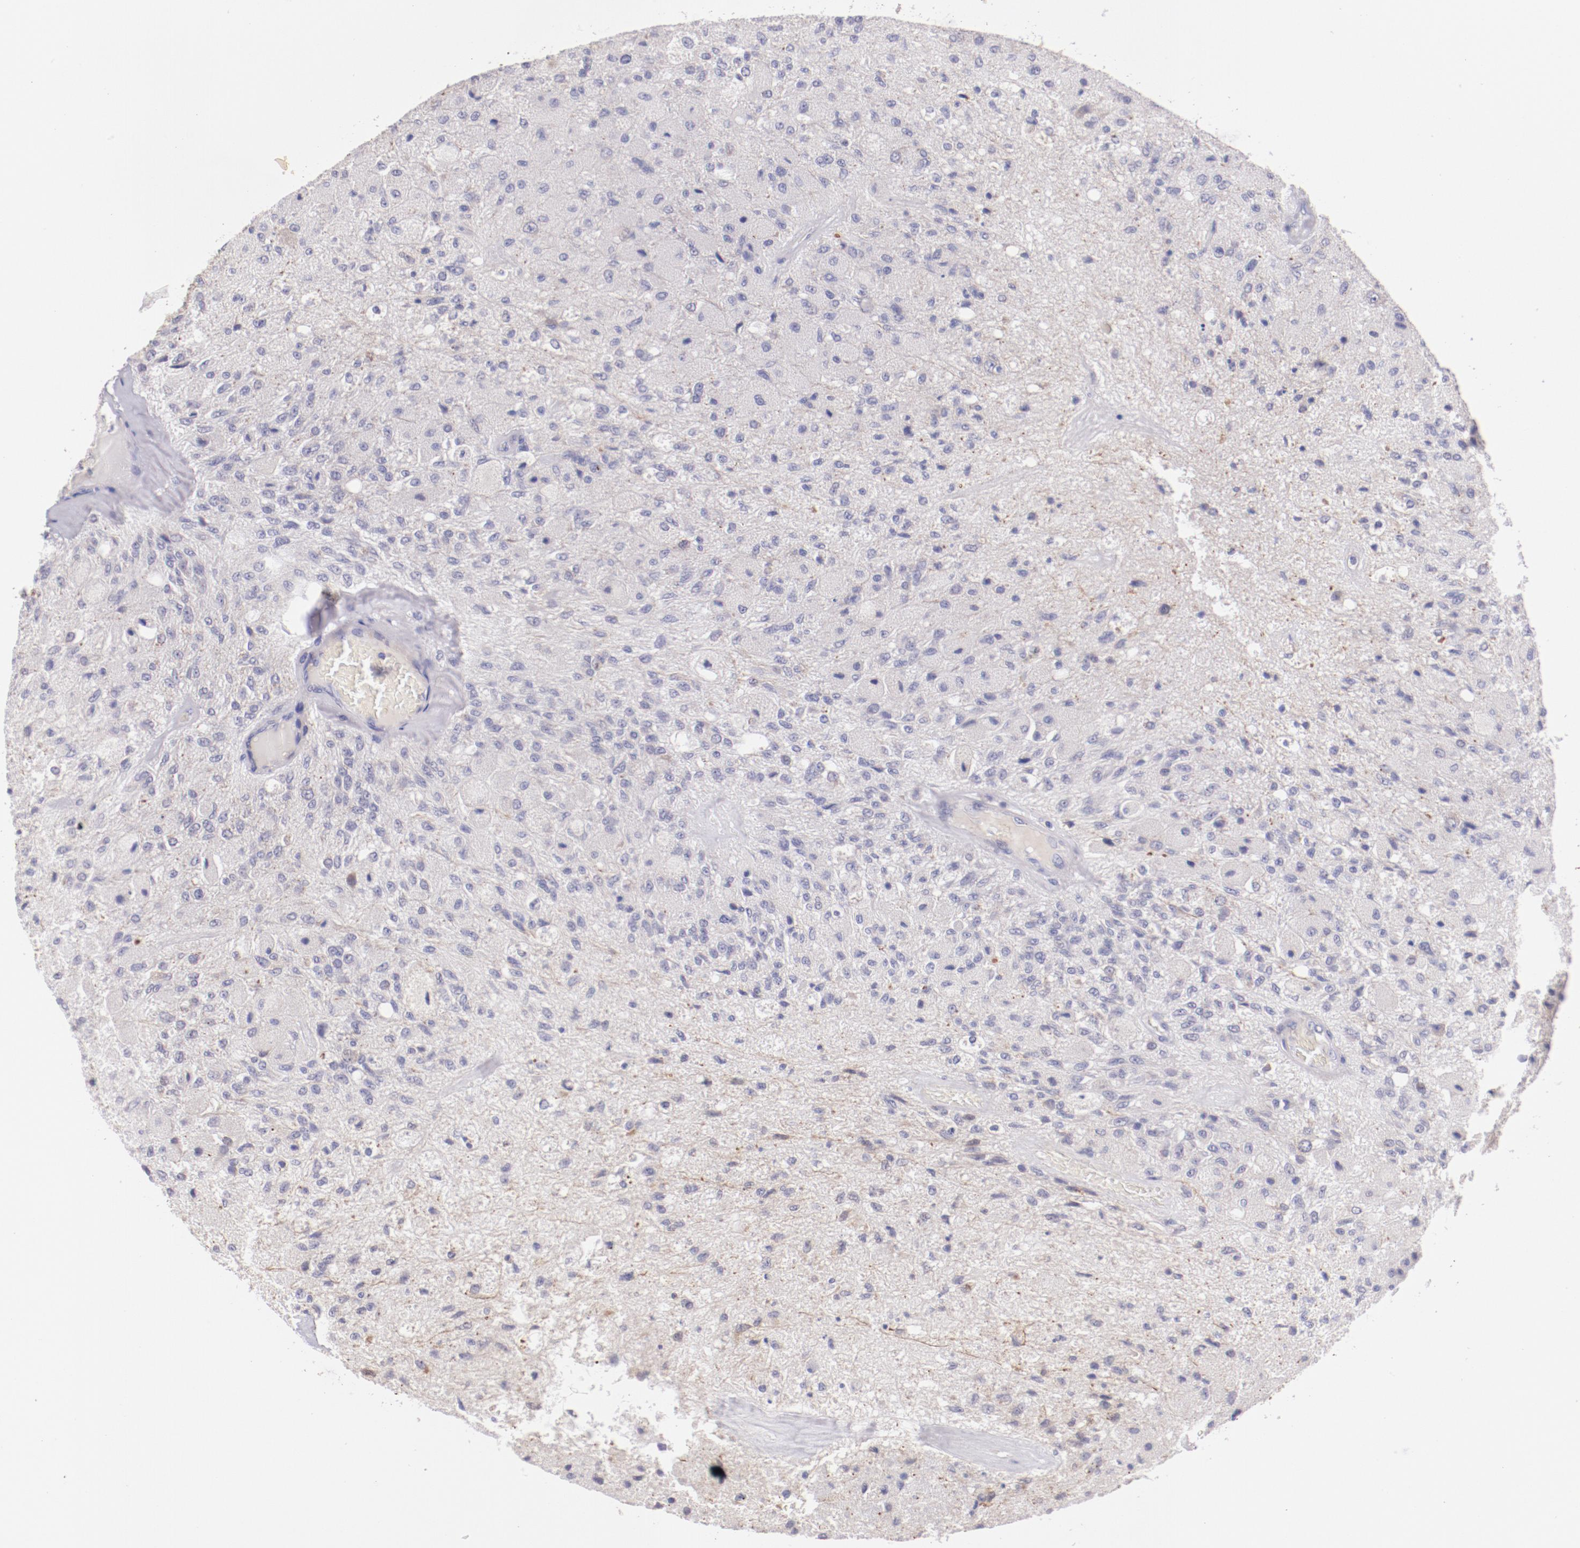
{"staining": {"intensity": "negative", "quantity": "none", "location": "none"}, "tissue": "glioma", "cell_type": "Tumor cells", "image_type": "cancer", "snomed": [{"axis": "morphology", "description": "Normal tissue, NOS"}, {"axis": "morphology", "description": "Glioma, malignant, High grade"}, {"axis": "topography", "description": "Cerebral cortex"}], "caption": "Tumor cells show no significant positivity in malignant glioma (high-grade).", "gene": "TRAF3", "patient": {"sex": "male", "age": 77}}